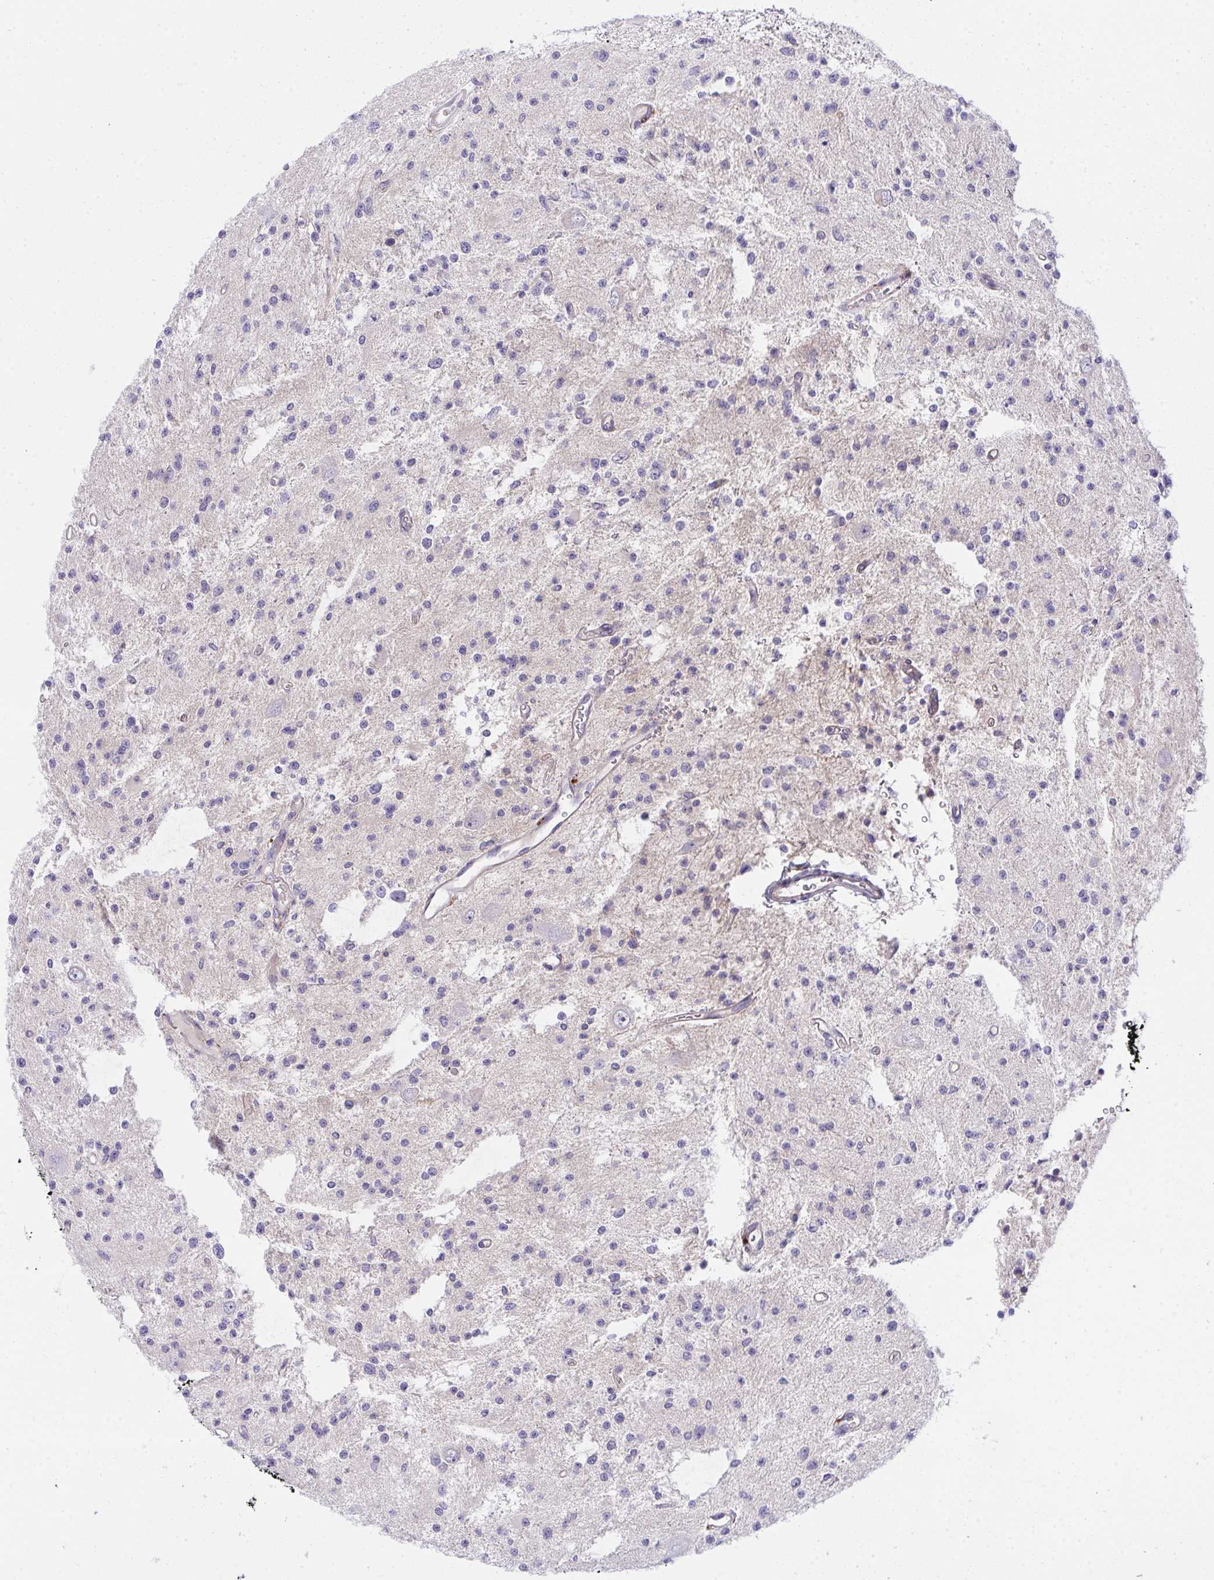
{"staining": {"intensity": "negative", "quantity": "none", "location": "none"}, "tissue": "glioma", "cell_type": "Tumor cells", "image_type": "cancer", "snomed": [{"axis": "morphology", "description": "Glioma, malignant, Low grade"}, {"axis": "topography", "description": "Brain"}], "caption": "Immunohistochemical staining of human glioma shows no significant expression in tumor cells. Brightfield microscopy of immunohistochemistry stained with DAB (brown) and hematoxylin (blue), captured at high magnification.", "gene": "HOXD12", "patient": {"sex": "male", "age": 43}}